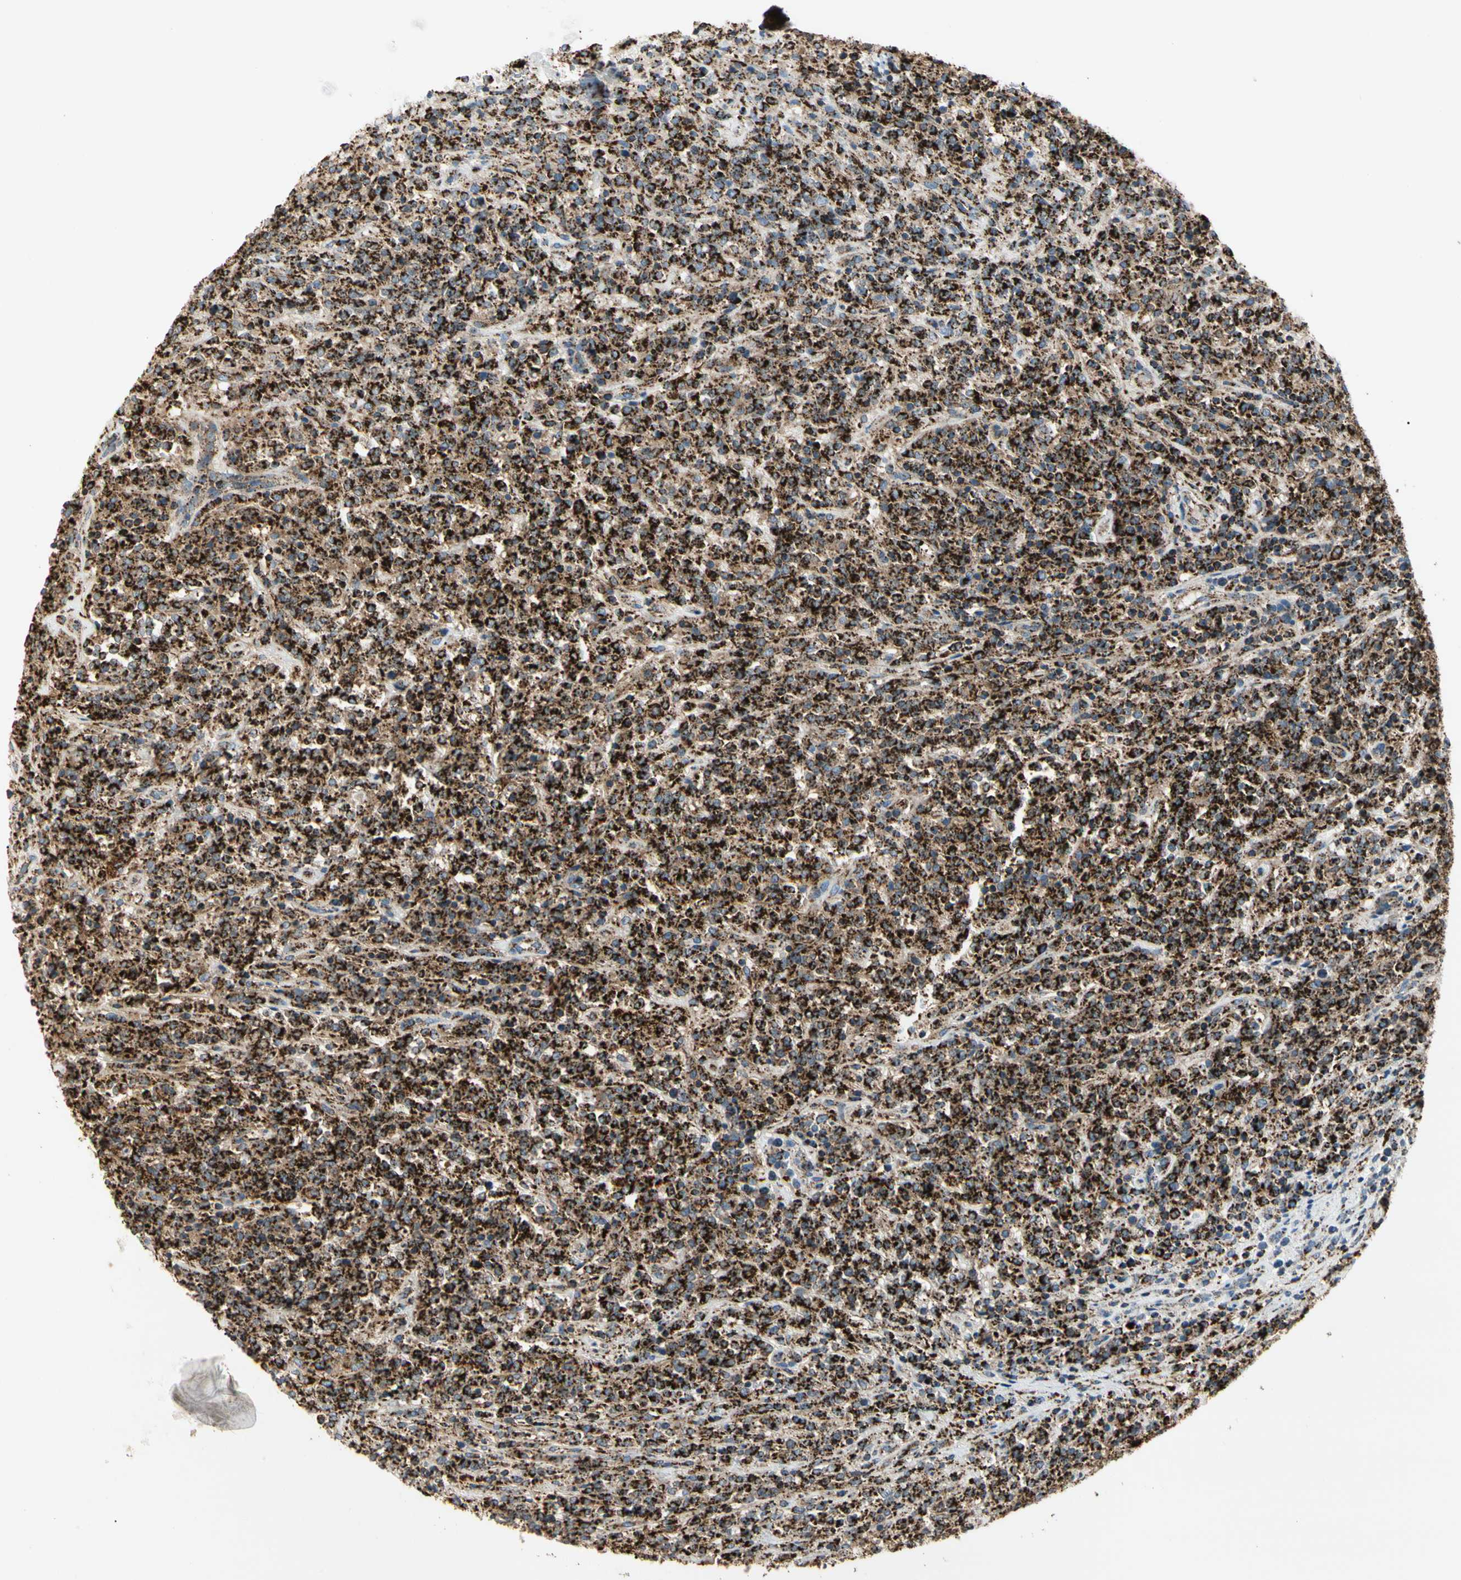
{"staining": {"intensity": "strong", "quantity": ">75%", "location": "cytoplasmic/membranous"}, "tissue": "lymphoma", "cell_type": "Tumor cells", "image_type": "cancer", "snomed": [{"axis": "morphology", "description": "Malignant lymphoma, non-Hodgkin's type, High grade"}, {"axis": "topography", "description": "Soft tissue"}], "caption": "A high-resolution image shows immunohistochemistry (IHC) staining of lymphoma, which shows strong cytoplasmic/membranous expression in approximately >75% of tumor cells.", "gene": "ME2", "patient": {"sex": "male", "age": 18}}